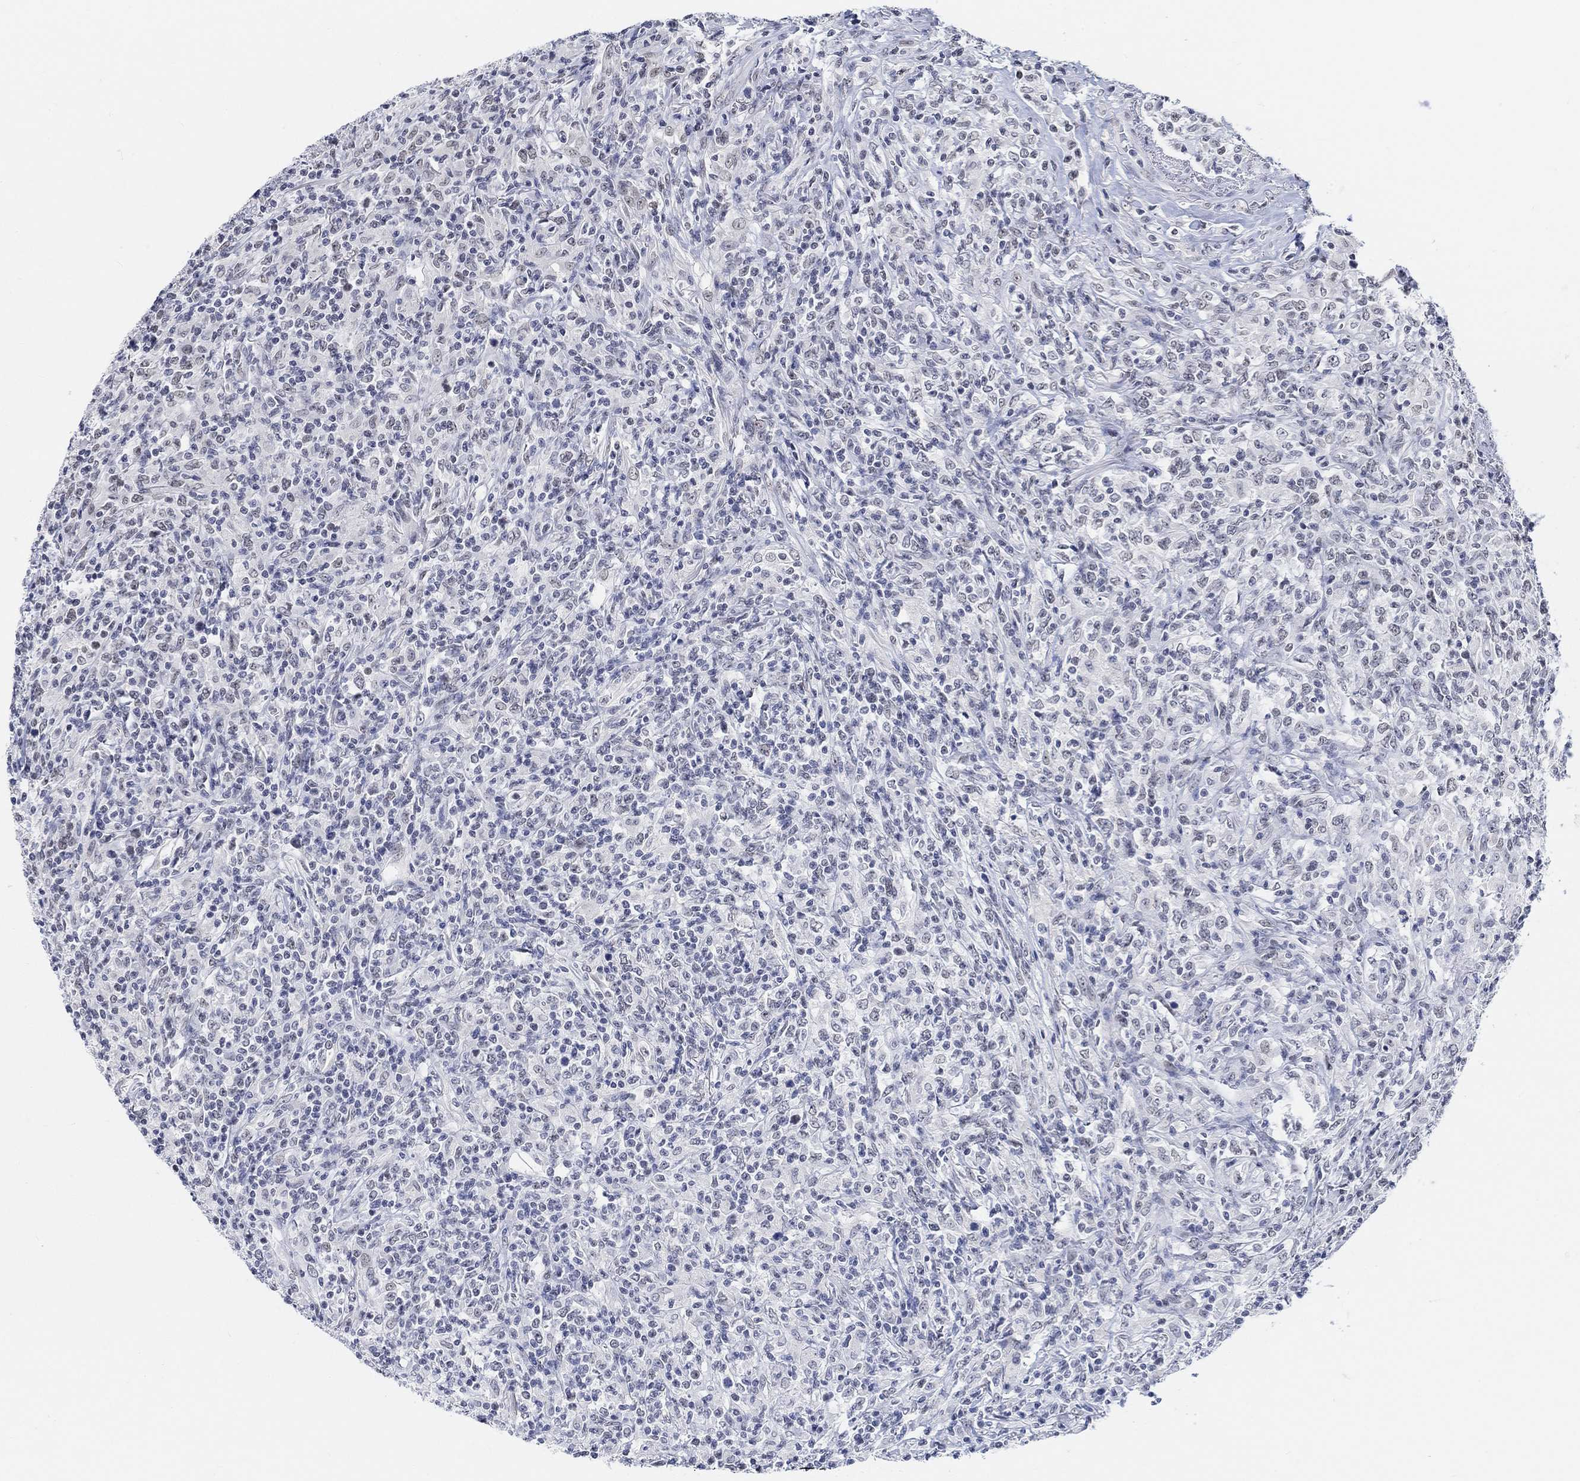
{"staining": {"intensity": "negative", "quantity": "none", "location": "none"}, "tissue": "lymphoma", "cell_type": "Tumor cells", "image_type": "cancer", "snomed": [{"axis": "morphology", "description": "Malignant lymphoma, non-Hodgkin's type, High grade"}, {"axis": "topography", "description": "Lung"}], "caption": "DAB immunohistochemical staining of lymphoma shows no significant positivity in tumor cells.", "gene": "PURG", "patient": {"sex": "male", "age": 79}}